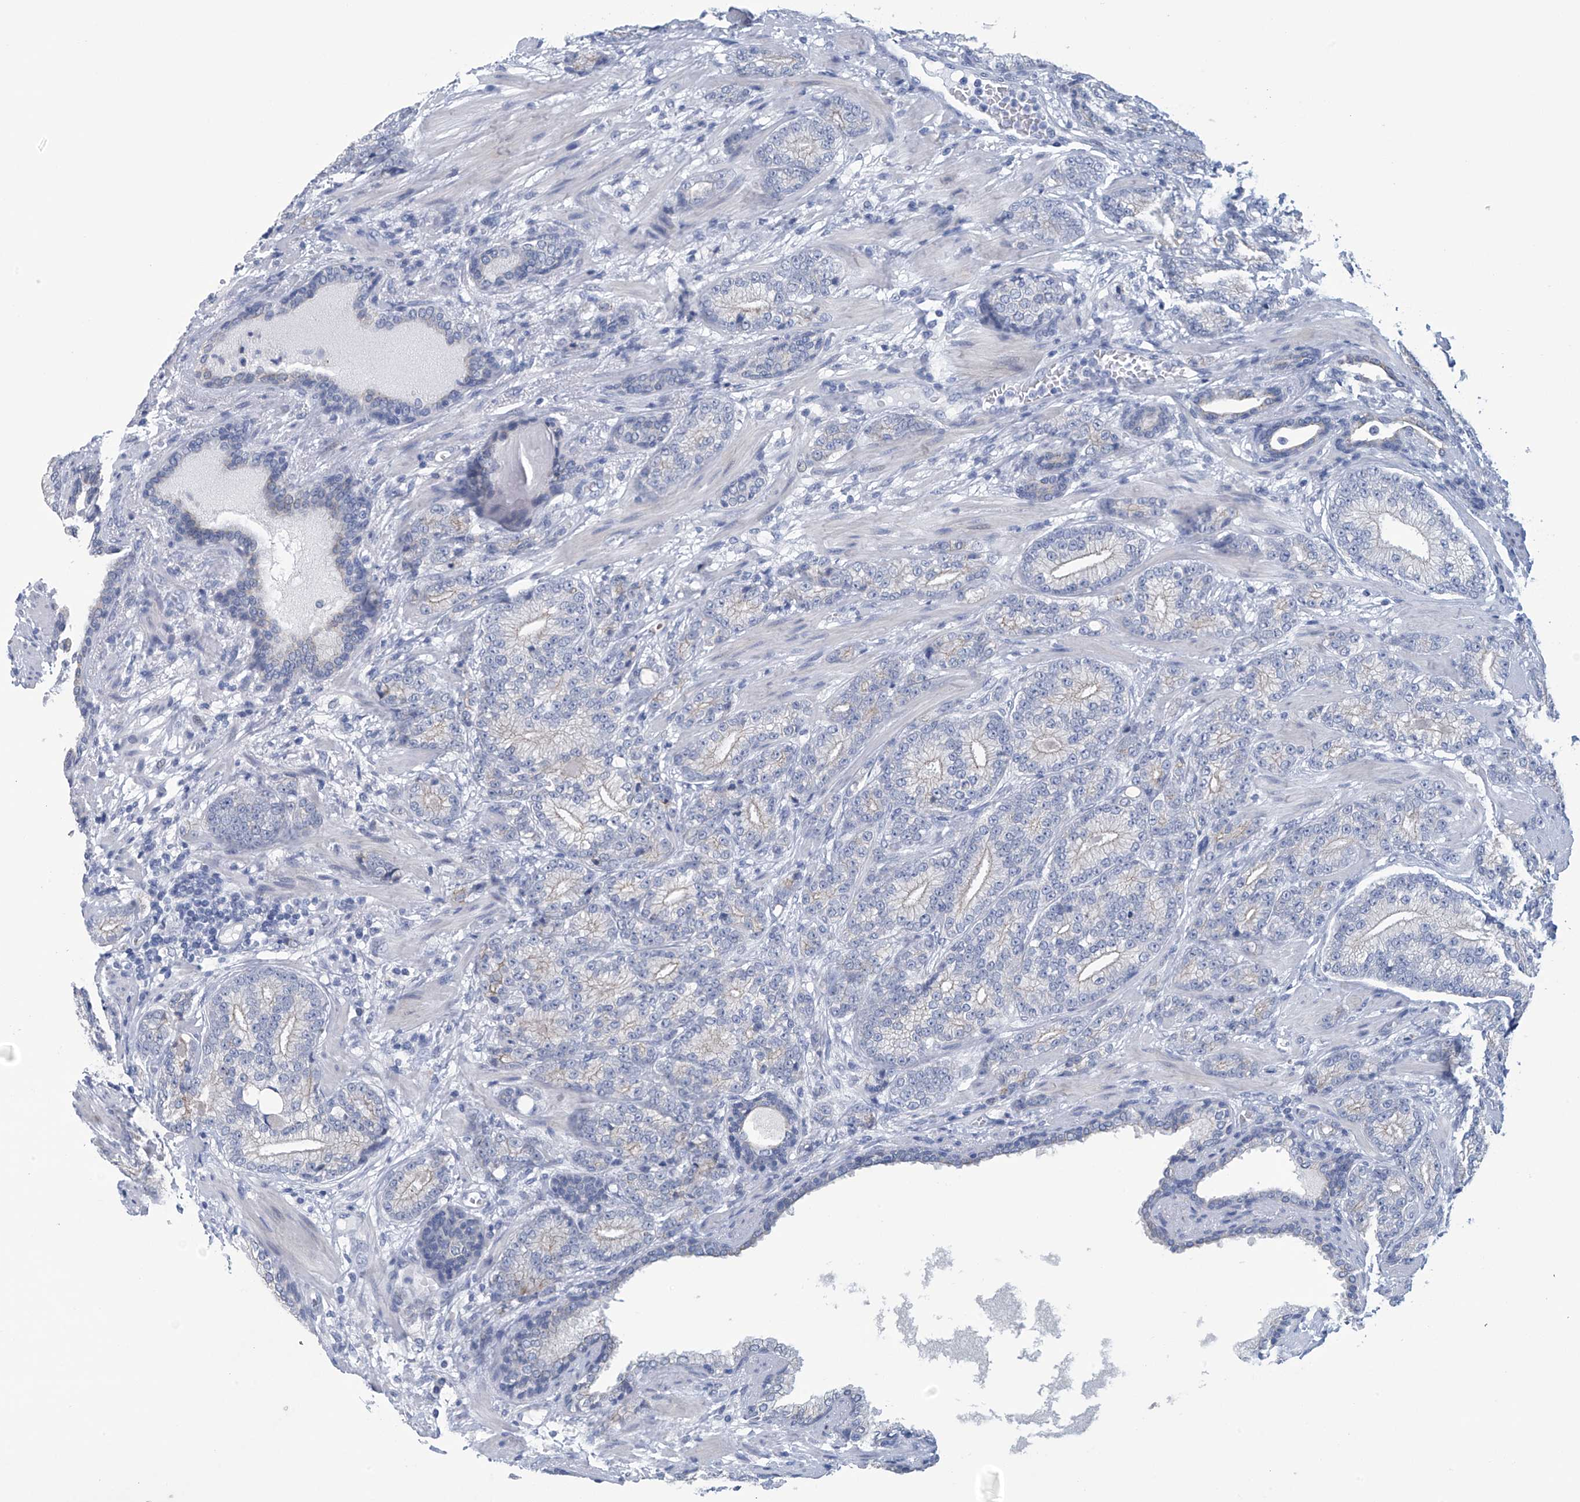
{"staining": {"intensity": "negative", "quantity": "none", "location": "none"}, "tissue": "prostate cancer", "cell_type": "Tumor cells", "image_type": "cancer", "snomed": [{"axis": "morphology", "description": "Adenocarcinoma, High grade"}, {"axis": "topography", "description": "Prostate"}], "caption": "Immunohistochemistry (IHC) of human high-grade adenocarcinoma (prostate) exhibits no staining in tumor cells.", "gene": "DSP", "patient": {"sex": "male", "age": 61}}